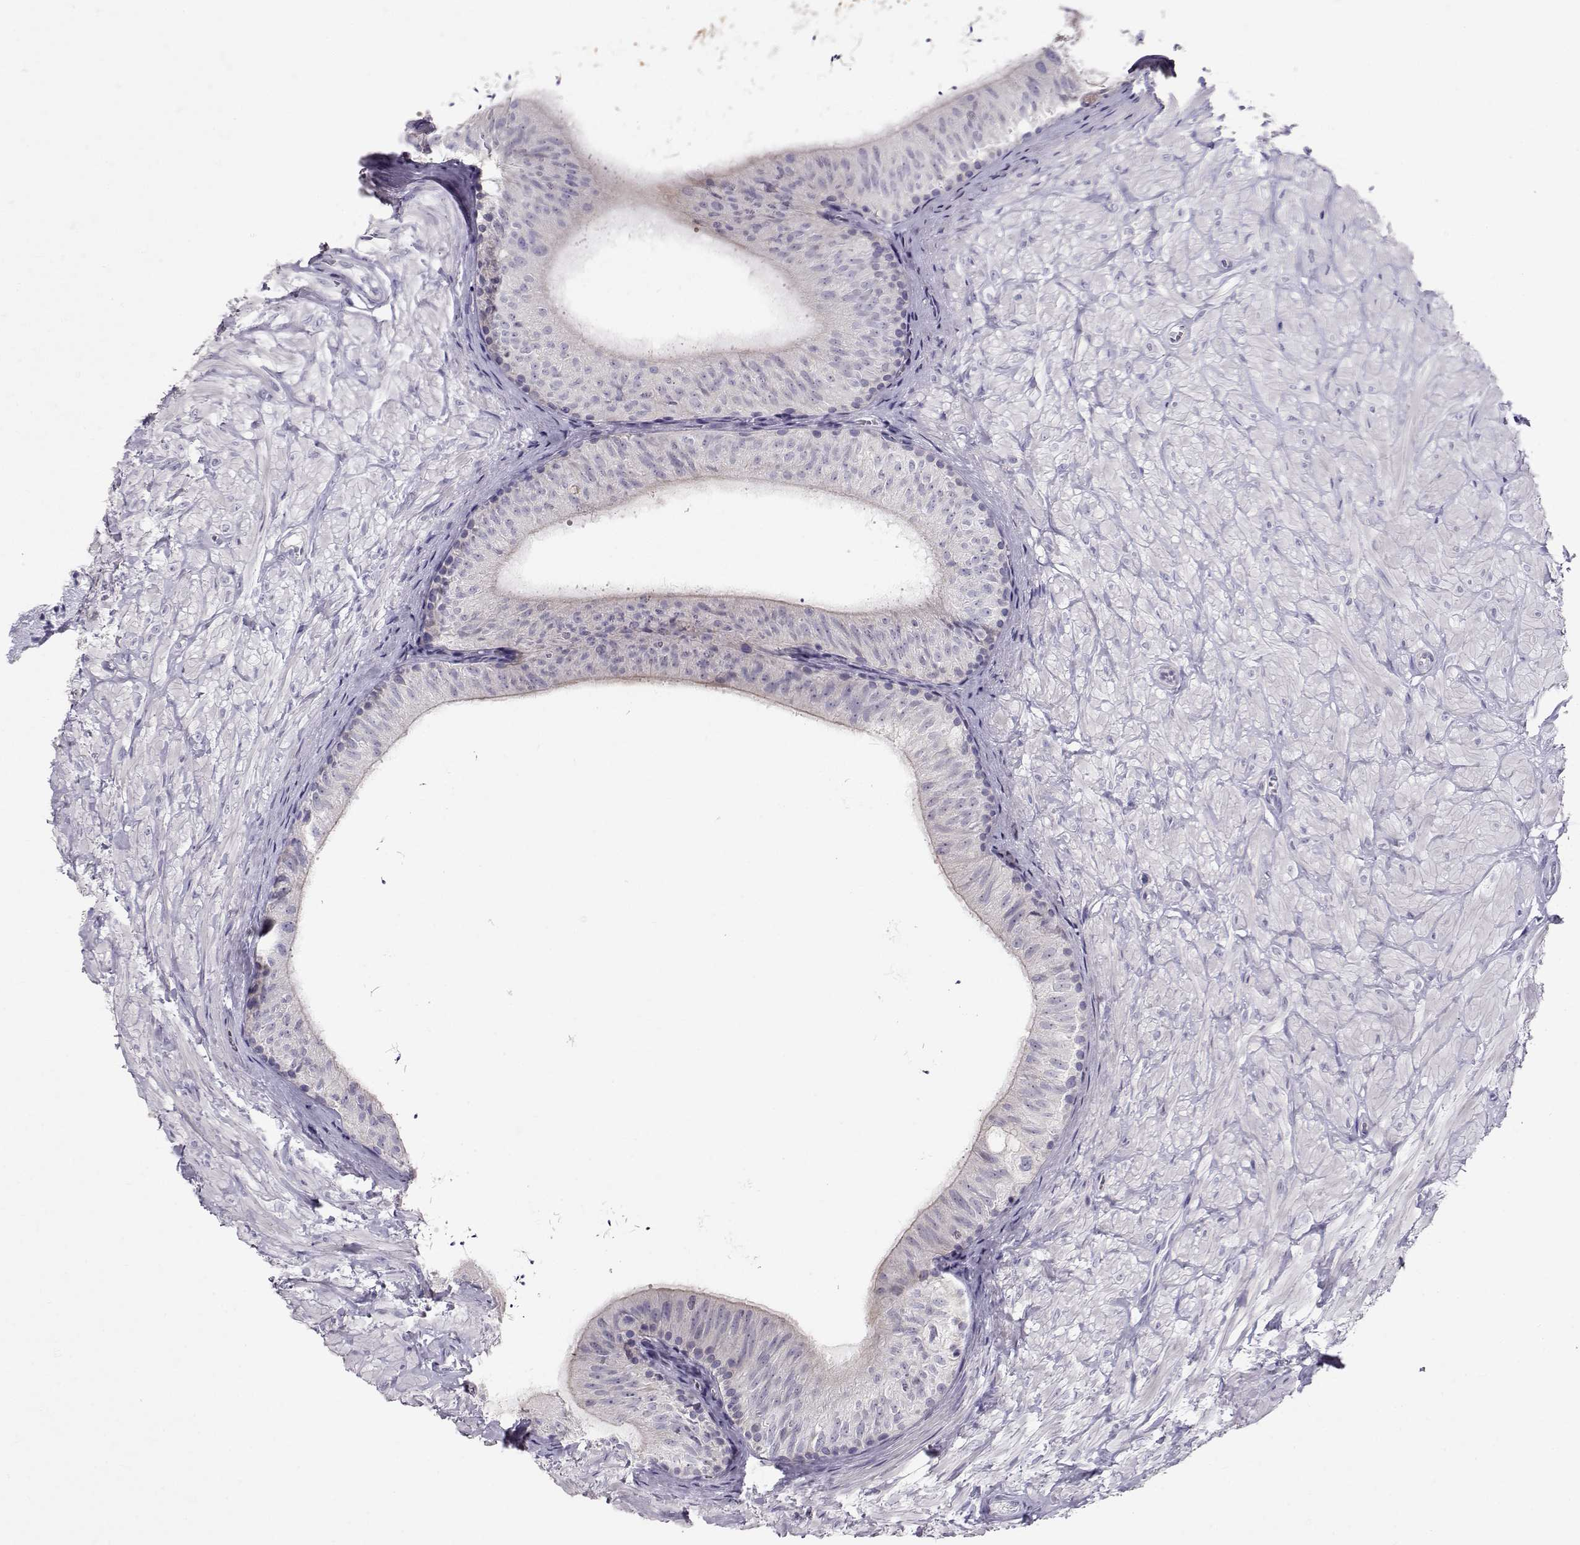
{"staining": {"intensity": "negative", "quantity": "none", "location": "none"}, "tissue": "epididymis", "cell_type": "Glandular cells", "image_type": "normal", "snomed": [{"axis": "morphology", "description": "Normal tissue, NOS"}, {"axis": "topography", "description": "Epididymis"}], "caption": "IHC photomicrograph of benign epididymis: human epididymis stained with DAB exhibits no significant protein positivity in glandular cells. The staining is performed using DAB (3,3'-diaminobenzidine) brown chromogen with nuclei counter-stained in using hematoxylin.", "gene": "RD3", "patient": {"sex": "male", "age": 32}}